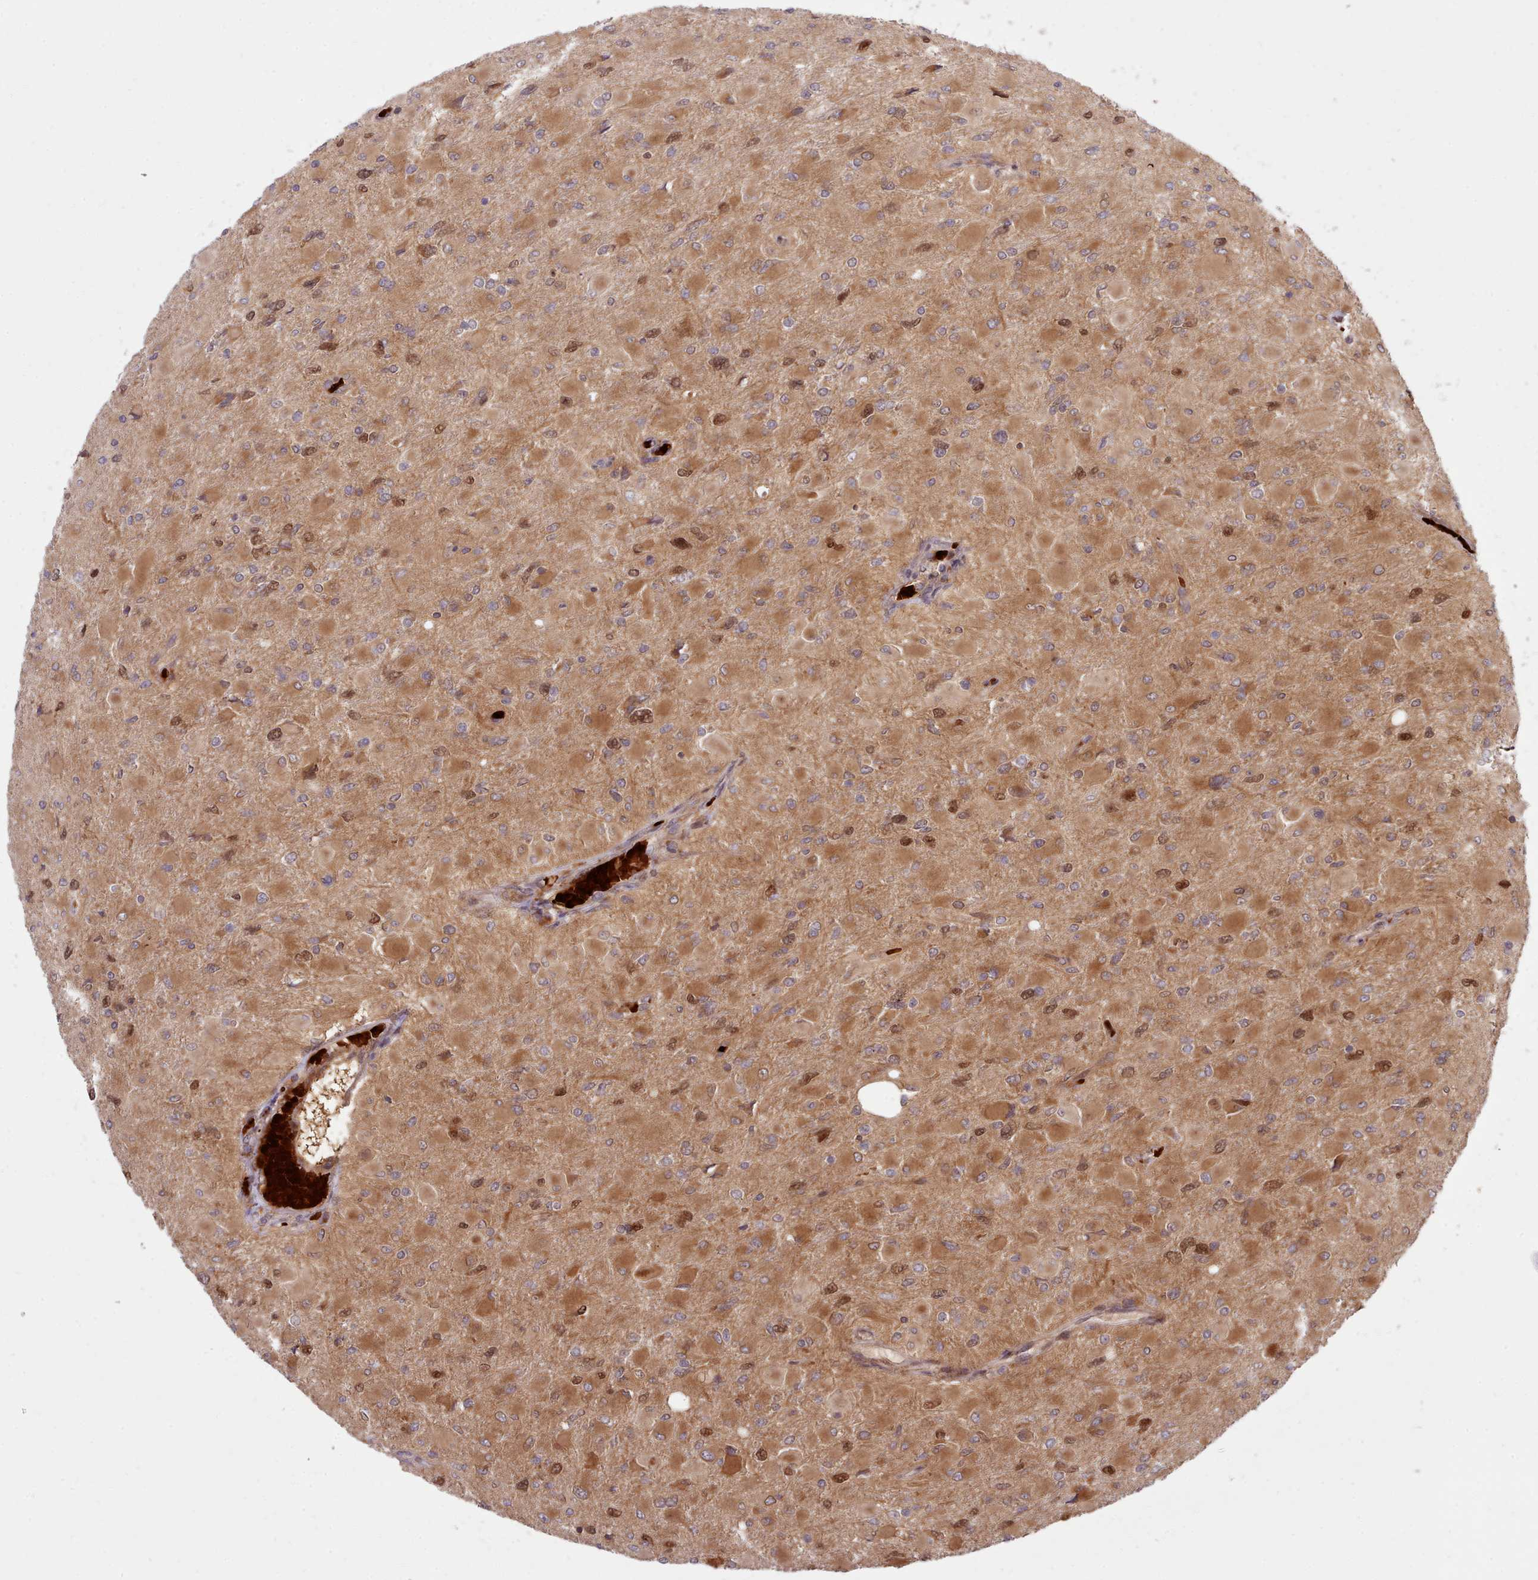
{"staining": {"intensity": "moderate", "quantity": "25%-75%", "location": "cytoplasmic/membranous,nuclear"}, "tissue": "glioma", "cell_type": "Tumor cells", "image_type": "cancer", "snomed": [{"axis": "morphology", "description": "Glioma, malignant, High grade"}, {"axis": "topography", "description": "Cerebral cortex"}], "caption": "Protein staining by IHC demonstrates moderate cytoplasmic/membranous and nuclear positivity in approximately 25%-75% of tumor cells in glioma. (Brightfield microscopy of DAB IHC at high magnification).", "gene": "UBE2G1", "patient": {"sex": "female", "age": 36}}